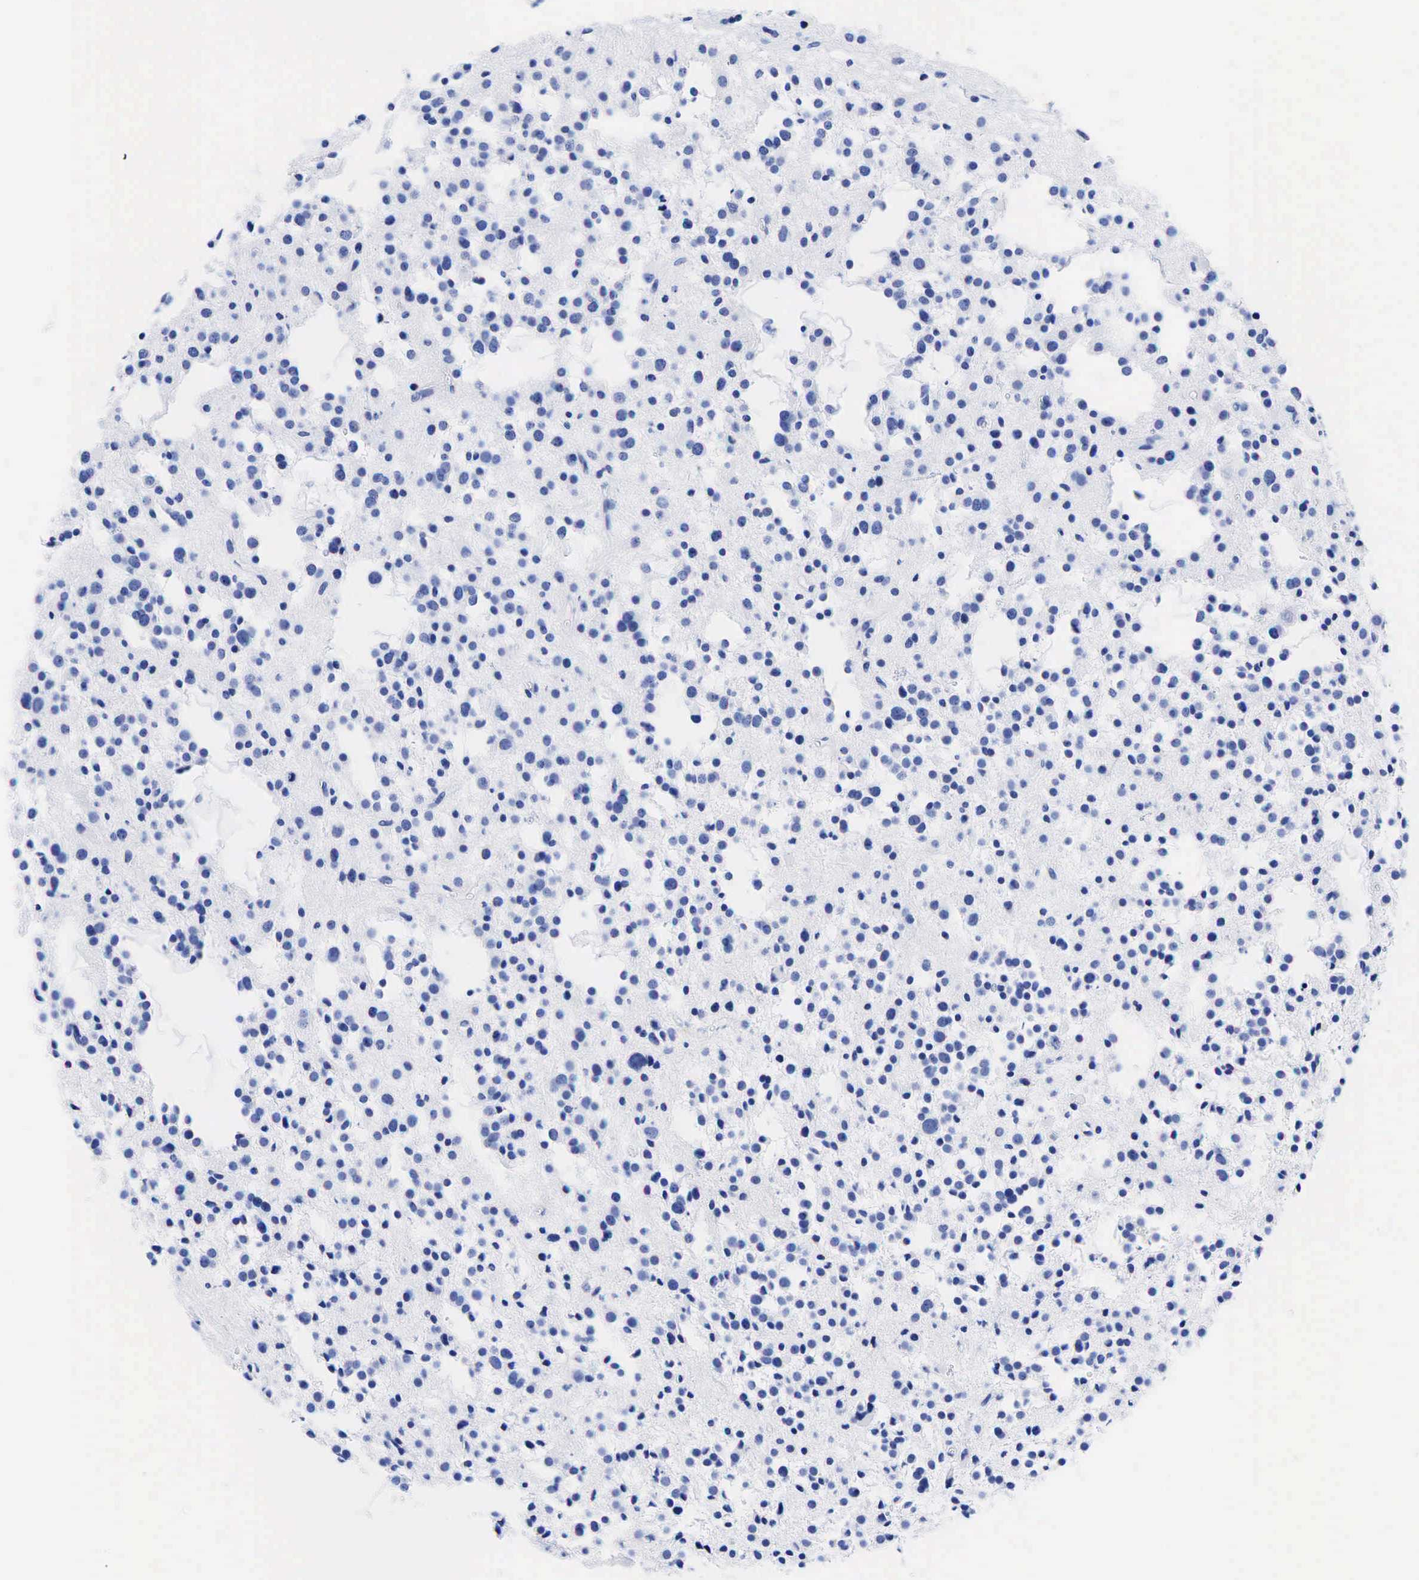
{"staining": {"intensity": "negative", "quantity": "none", "location": "none"}, "tissue": "glioma", "cell_type": "Tumor cells", "image_type": "cancer", "snomed": [{"axis": "morphology", "description": "Glioma, malignant, Low grade"}, {"axis": "topography", "description": "Brain"}], "caption": "High power microscopy histopathology image of an IHC micrograph of glioma, revealing no significant positivity in tumor cells.", "gene": "KRT18", "patient": {"sex": "female", "age": 36}}